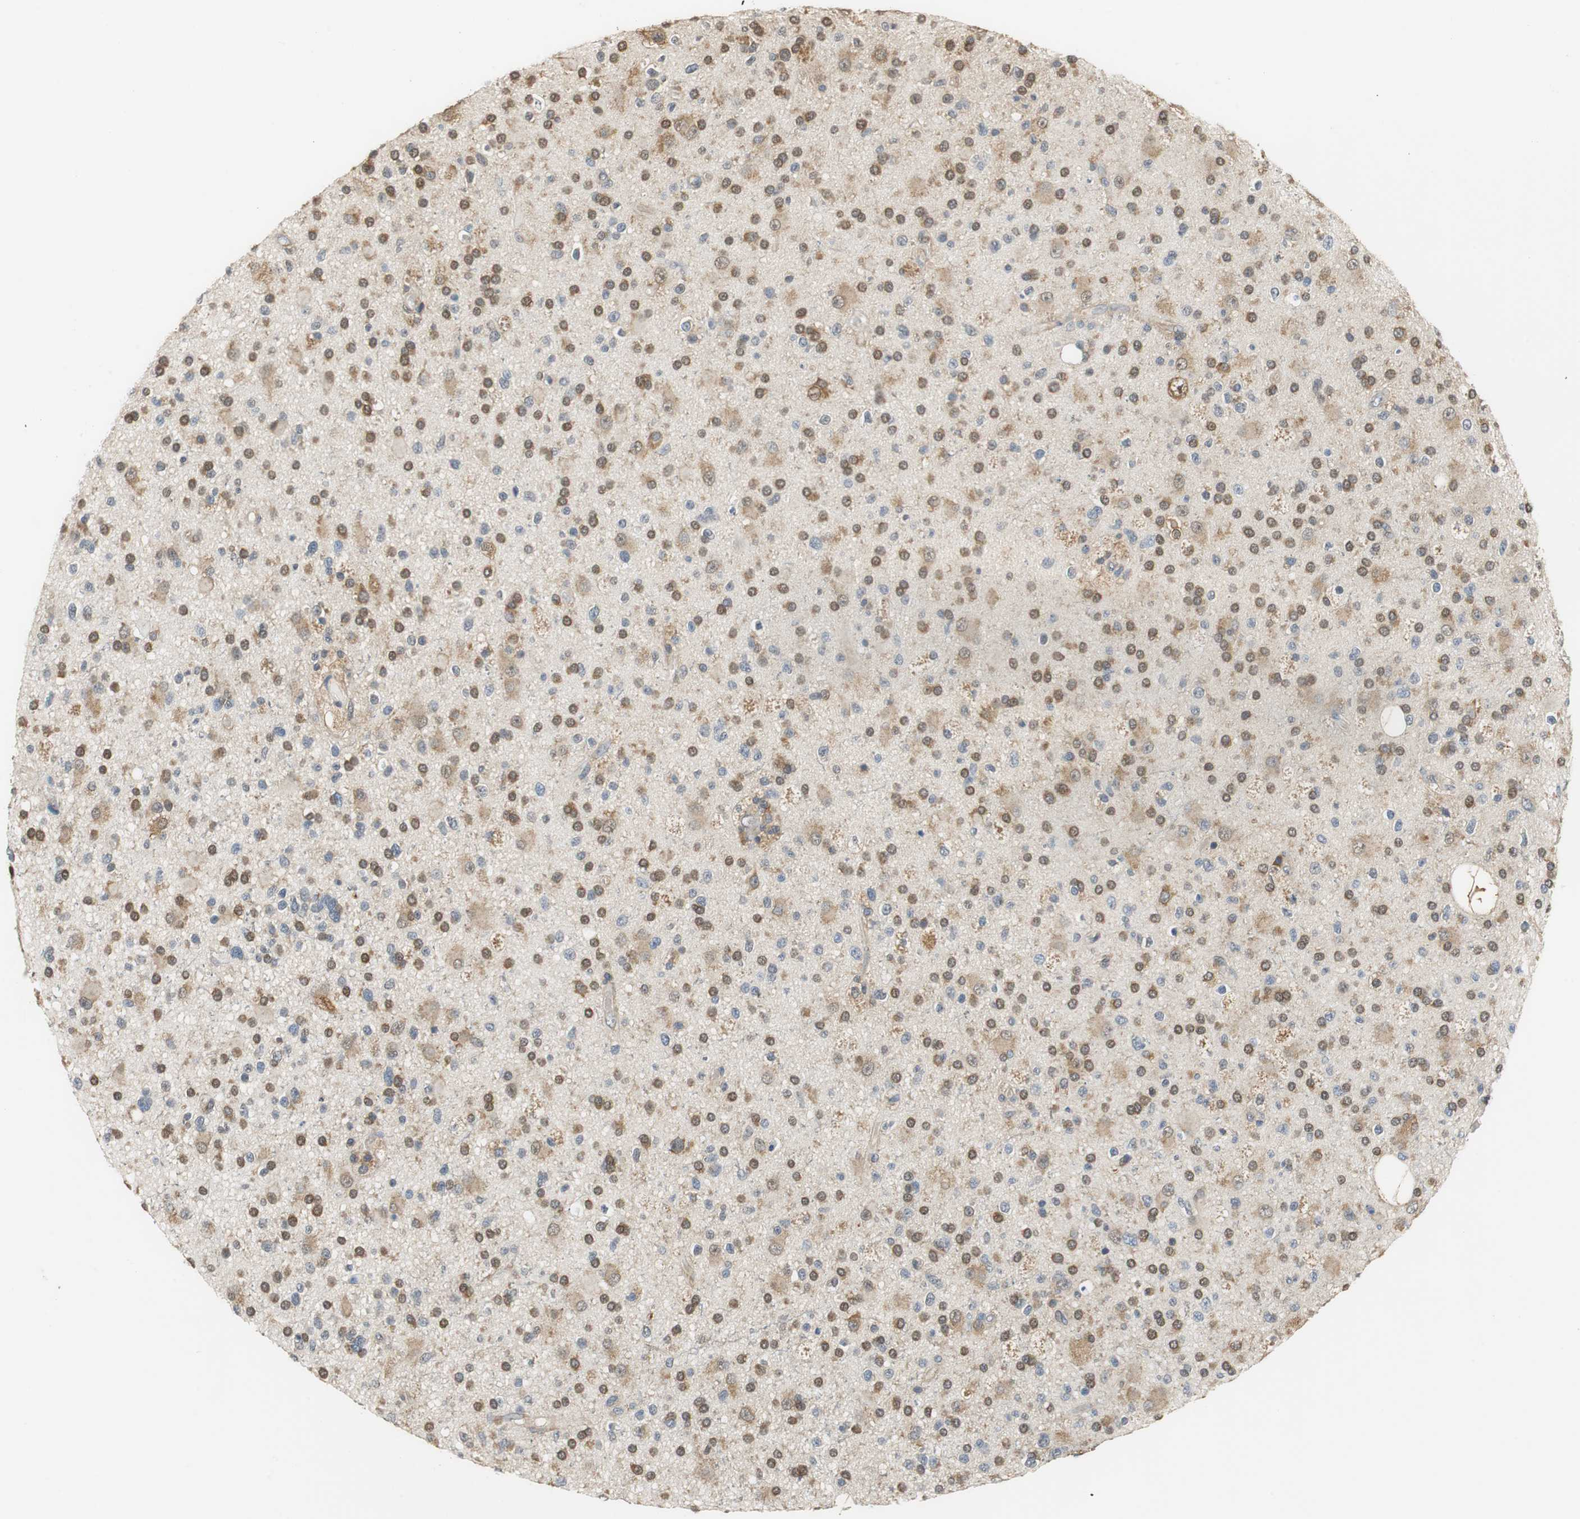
{"staining": {"intensity": "moderate", "quantity": ">75%", "location": "cytoplasmic/membranous,nuclear"}, "tissue": "glioma", "cell_type": "Tumor cells", "image_type": "cancer", "snomed": [{"axis": "morphology", "description": "Glioma, malignant, High grade"}, {"axis": "topography", "description": "Brain"}], "caption": "Immunohistochemistry staining of glioma, which reveals medium levels of moderate cytoplasmic/membranous and nuclear positivity in approximately >75% of tumor cells indicating moderate cytoplasmic/membranous and nuclear protein positivity. The staining was performed using DAB (brown) for protein detection and nuclei were counterstained in hematoxylin (blue).", "gene": "UBQLN2", "patient": {"sex": "male", "age": 33}}